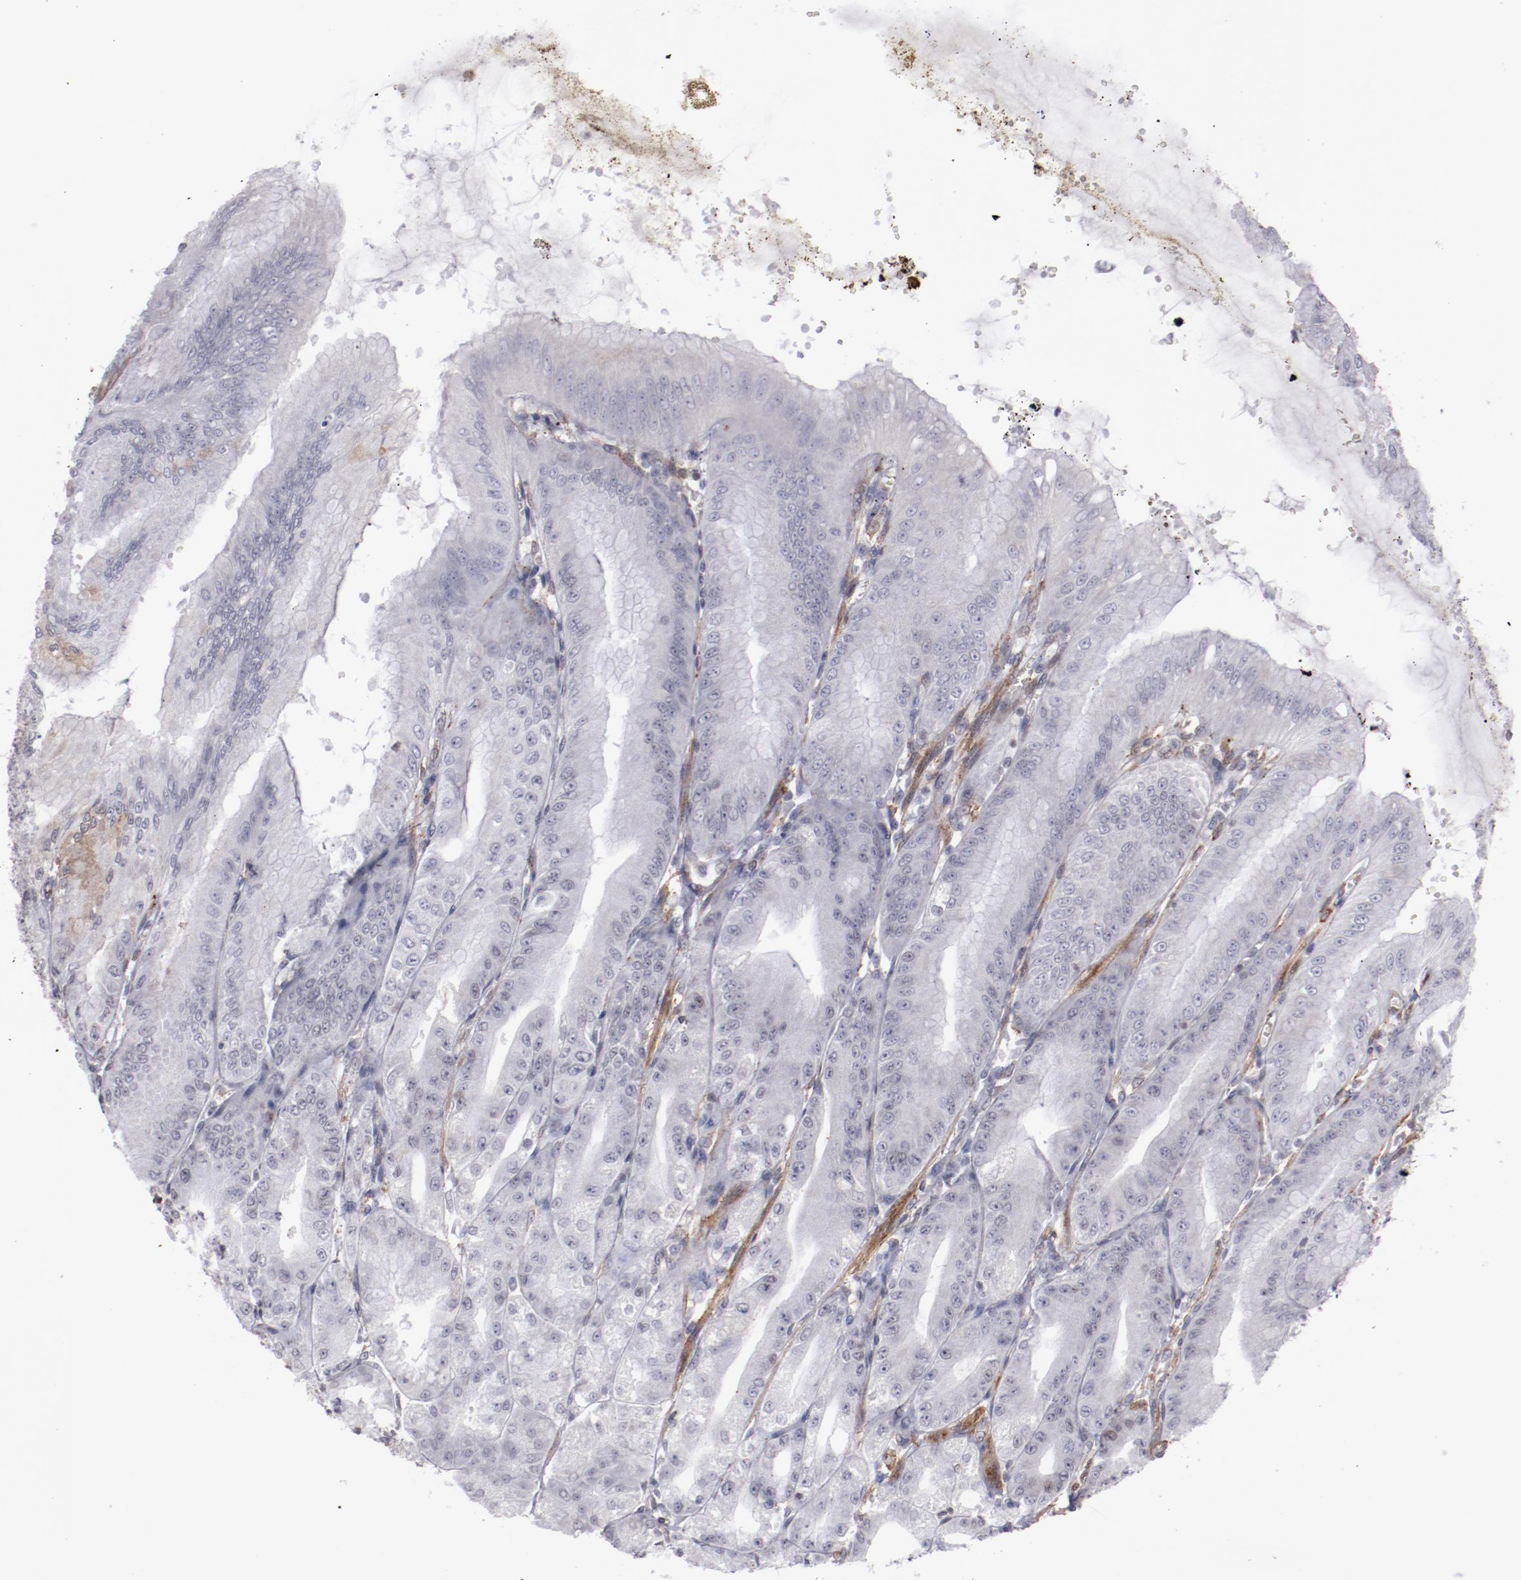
{"staining": {"intensity": "negative", "quantity": "none", "location": "none"}, "tissue": "stomach", "cell_type": "Glandular cells", "image_type": "normal", "snomed": [{"axis": "morphology", "description": "Normal tissue, NOS"}, {"axis": "topography", "description": "Stomach, lower"}], "caption": "Benign stomach was stained to show a protein in brown. There is no significant staining in glandular cells.", "gene": "LEF1", "patient": {"sex": "male", "age": 71}}